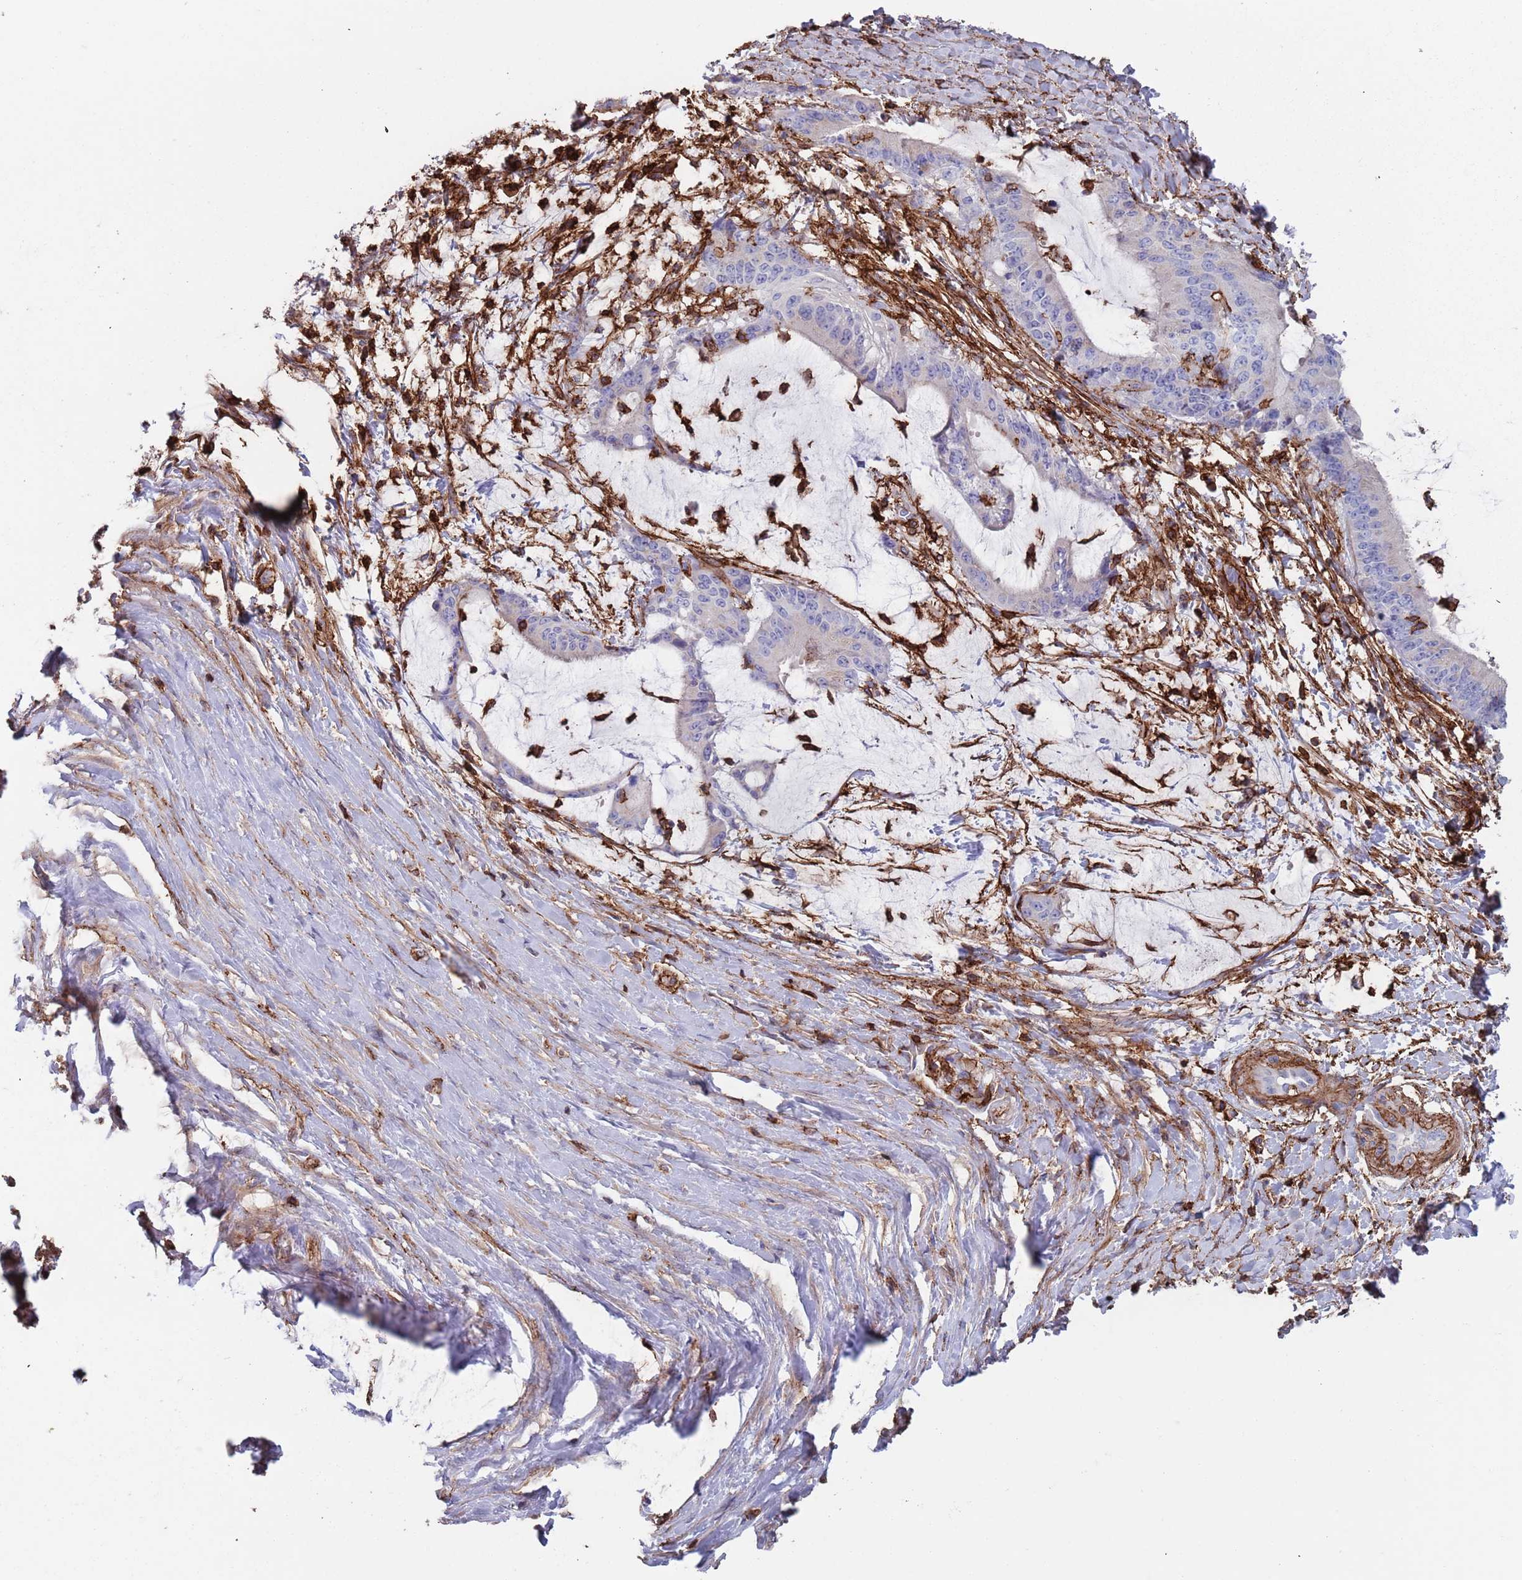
{"staining": {"intensity": "negative", "quantity": "none", "location": "none"}, "tissue": "liver cancer", "cell_type": "Tumor cells", "image_type": "cancer", "snomed": [{"axis": "morphology", "description": "Normal tissue, NOS"}, {"axis": "morphology", "description": "Cholangiocarcinoma"}, {"axis": "topography", "description": "Liver"}, {"axis": "topography", "description": "Peripheral nerve tissue"}], "caption": "This is an immunohistochemistry image of human liver cholangiocarcinoma. There is no positivity in tumor cells.", "gene": "RNF144A", "patient": {"sex": "female", "age": 73}}